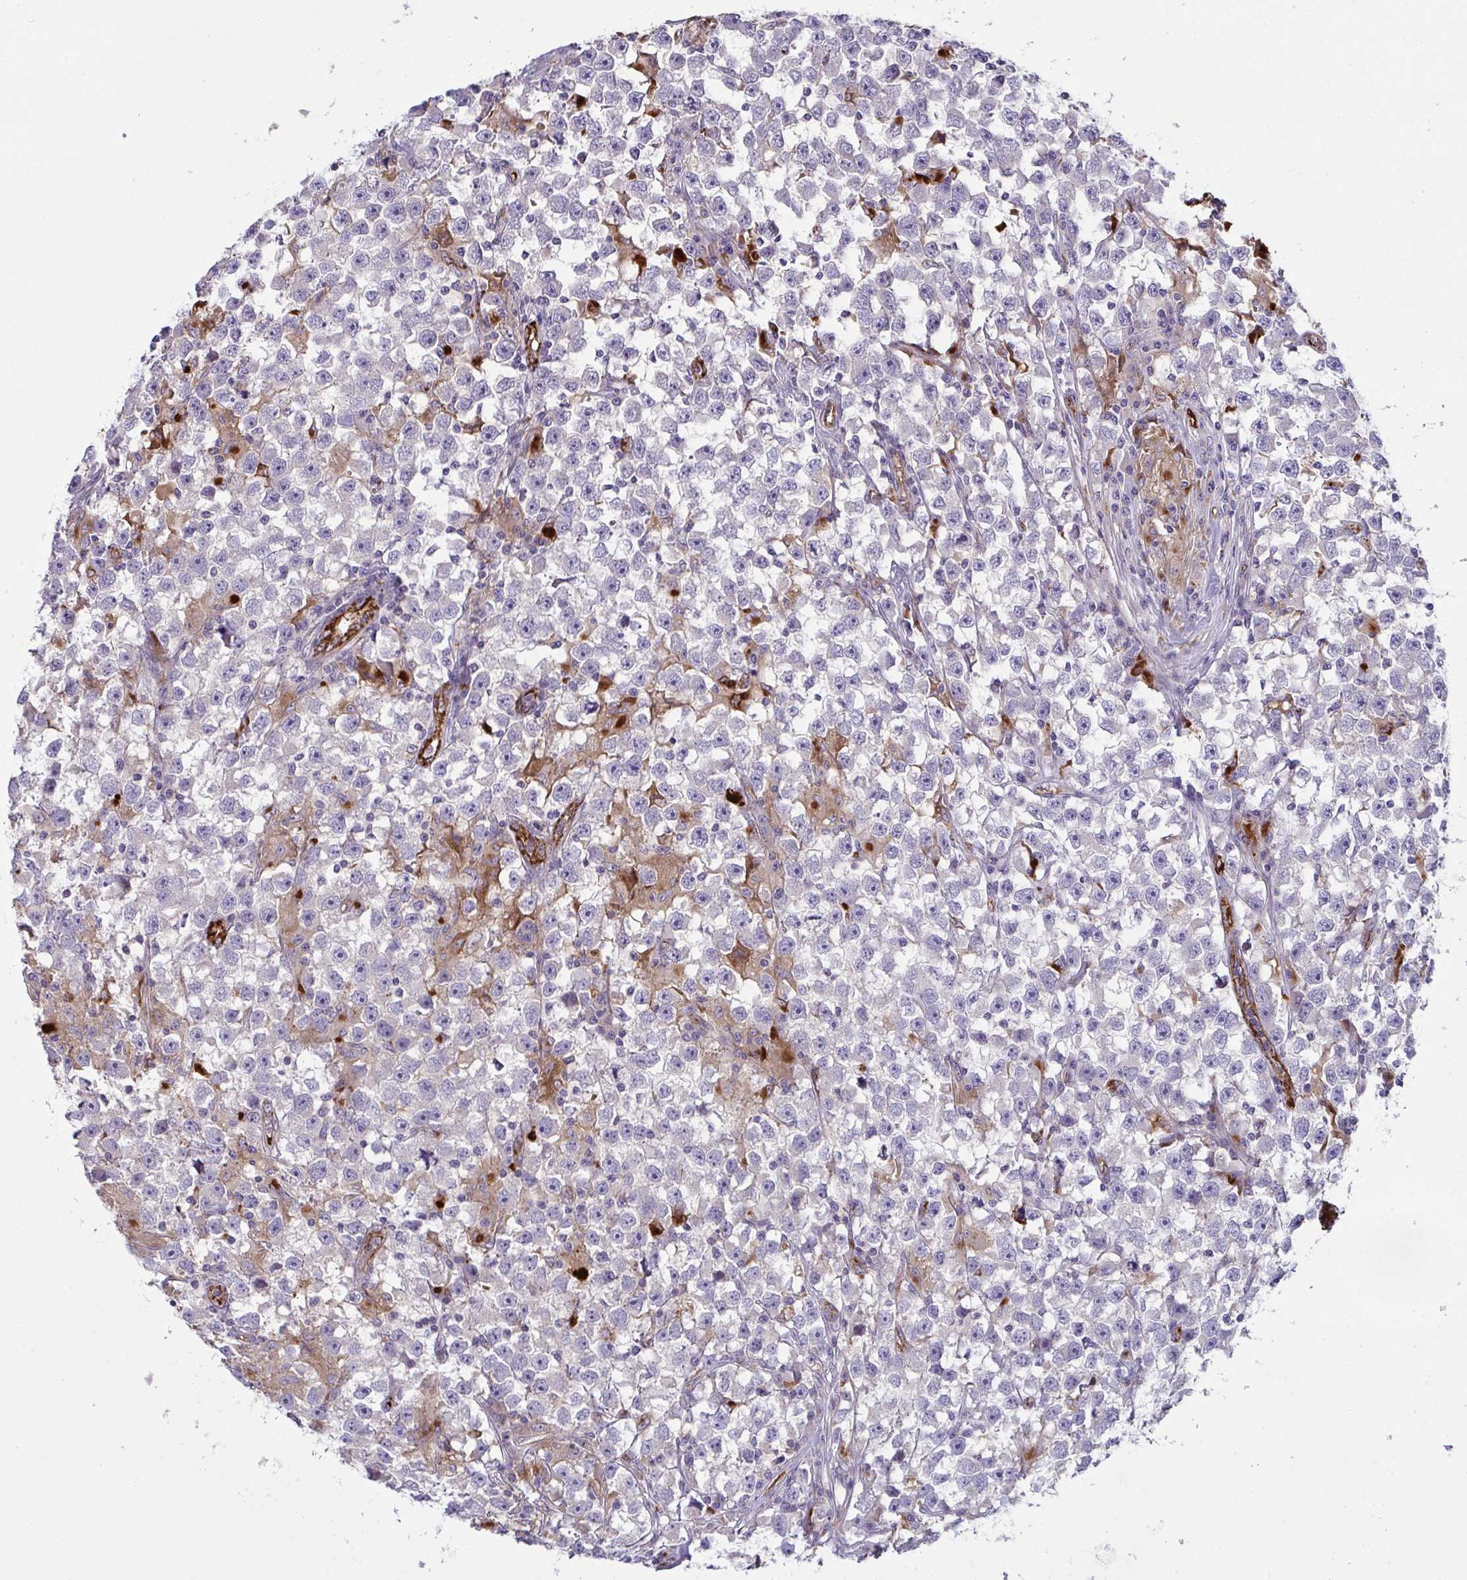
{"staining": {"intensity": "negative", "quantity": "none", "location": "none"}, "tissue": "testis cancer", "cell_type": "Tumor cells", "image_type": "cancer", "snomed": [{"axis": "morphology", "description": "Seminoma, NOS"}, {"axis": "topography", "description": "Testis"}], "caption": "Tumor cells are negative for brown protein staining in seminoma (testis).", "gene": "TOR1AIP2", "patient": {"sex": "male", "age": 33}}